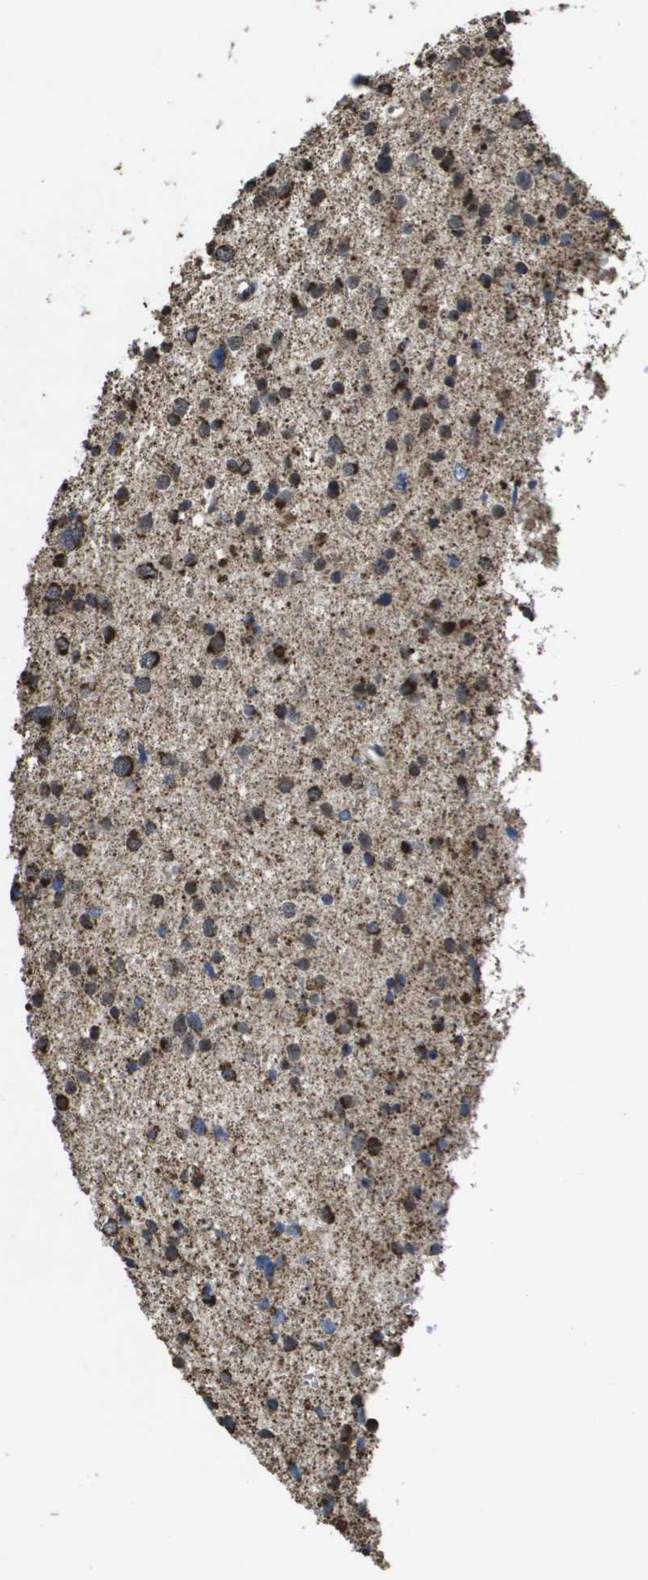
{"staining": {"intensity": "strong", "quantity": "25%-75%", "location": "cytoplasmic/membranous"}, "tissue": "glioma", "cell_type": "Tumor cells", "image_type": "cancer", "snomed": [{"axis": "morphology", "description": "Glioma, malignant, Low grade"}, {"axis": "topography", "description": "Brain"}], "caption": "A brown stain highlights strong cytoplasmic/membranous staining of a protein in human malignant glioma (low-grade) tumor cells.", "gene": "HSPE1", "patient": {"sex": "female", "age": 37}}